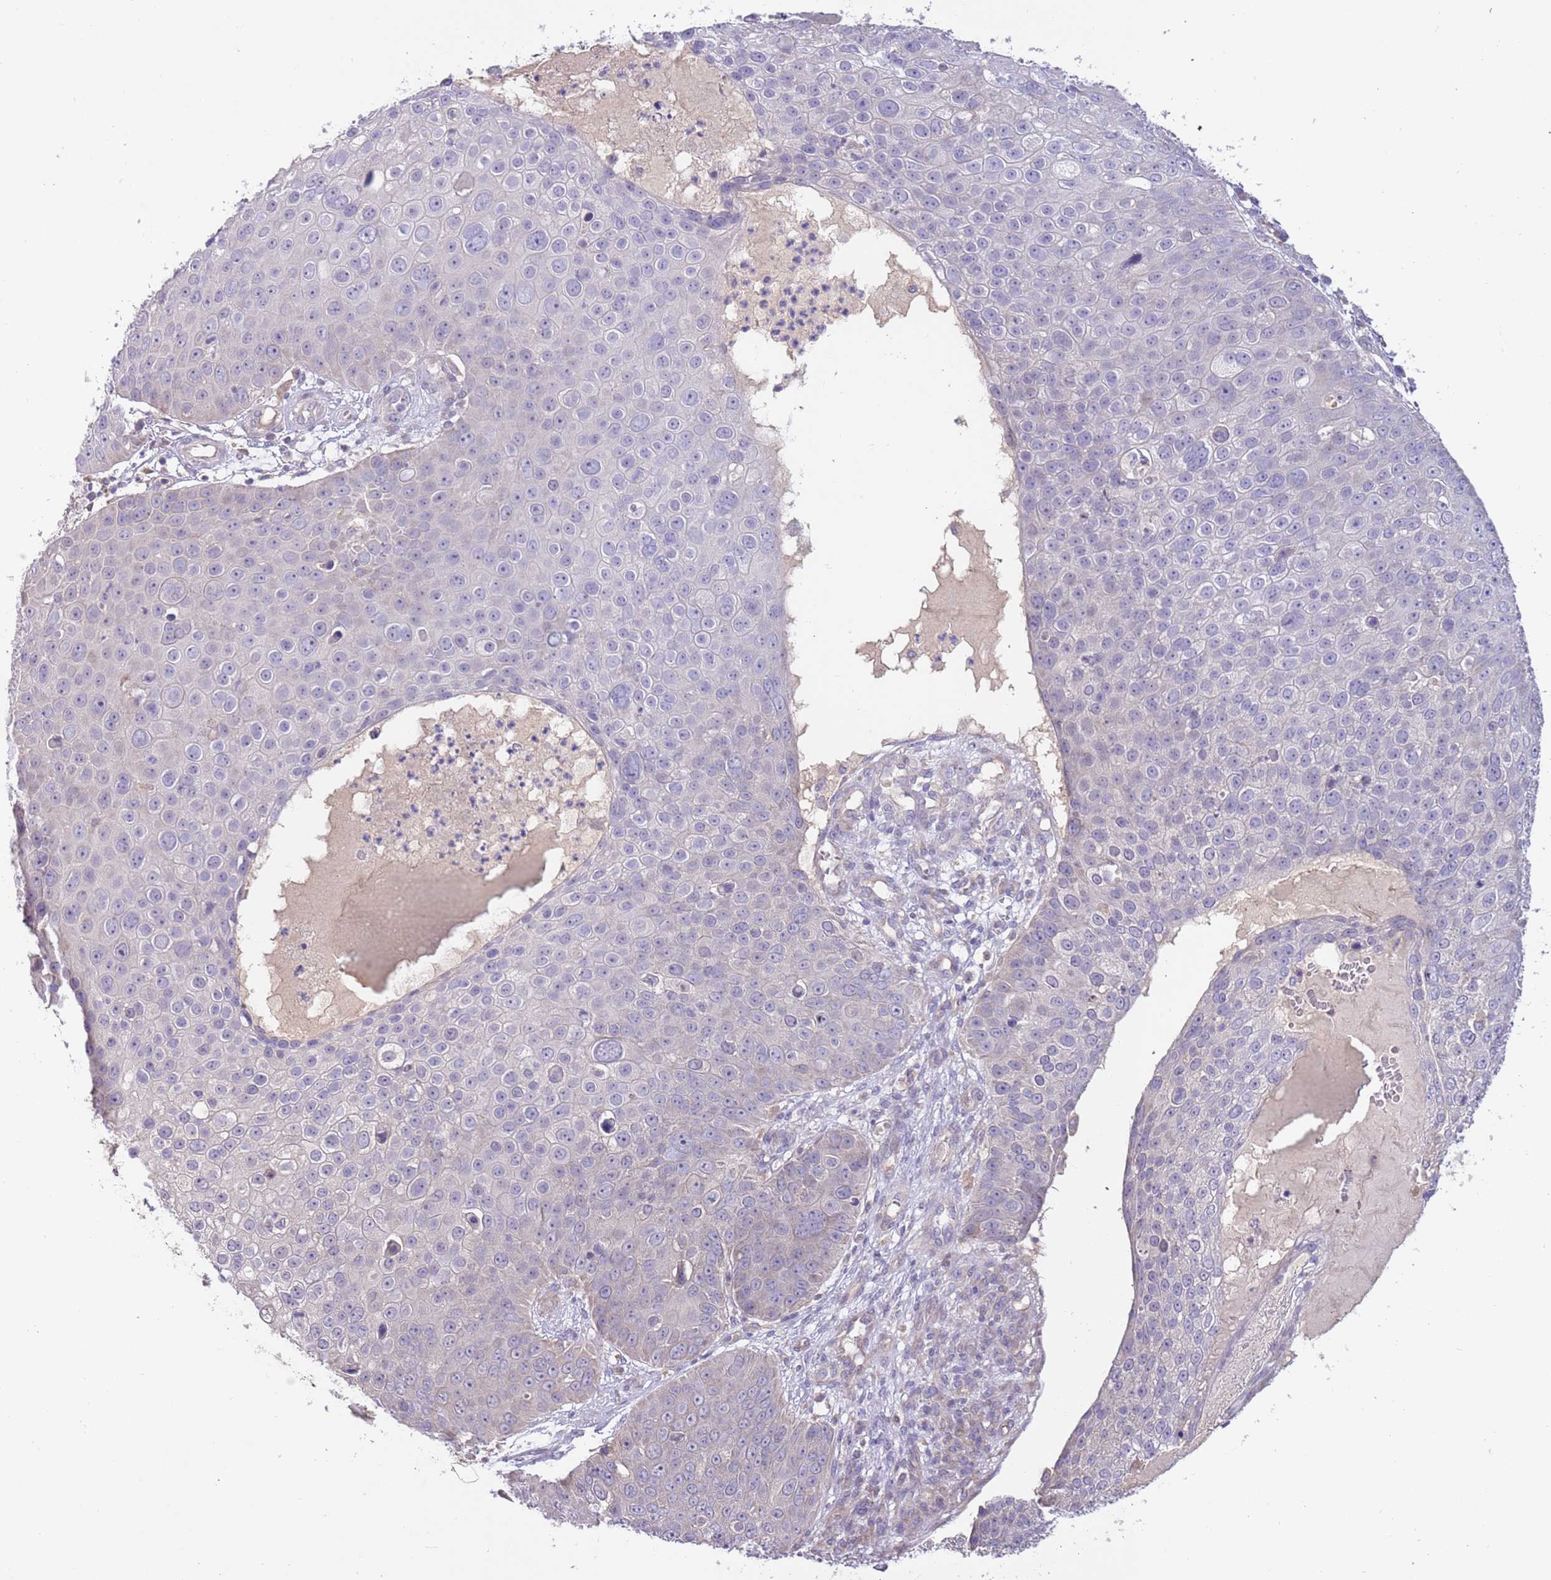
{"staining": {"intensity": "negative", "quantity": "none", "location": "none"}, "tissue": "skin cancer", "cell_type": "Tumor cells", "image_type": "cancer", "snomed": [{"axis": "morphology", "description": "Squamous cell carcinoma, NOS"}, {"axis": "topography", "description": "Skin"}], "caption": "High power microscopy histopathology image of an immunohistochemistry (IHC) image of squamous cell carcinoma (skin), revealing no significant positivity in tumor cells.", "gene": "CABYR", "patient": {"sex": "male", "age": 71}}